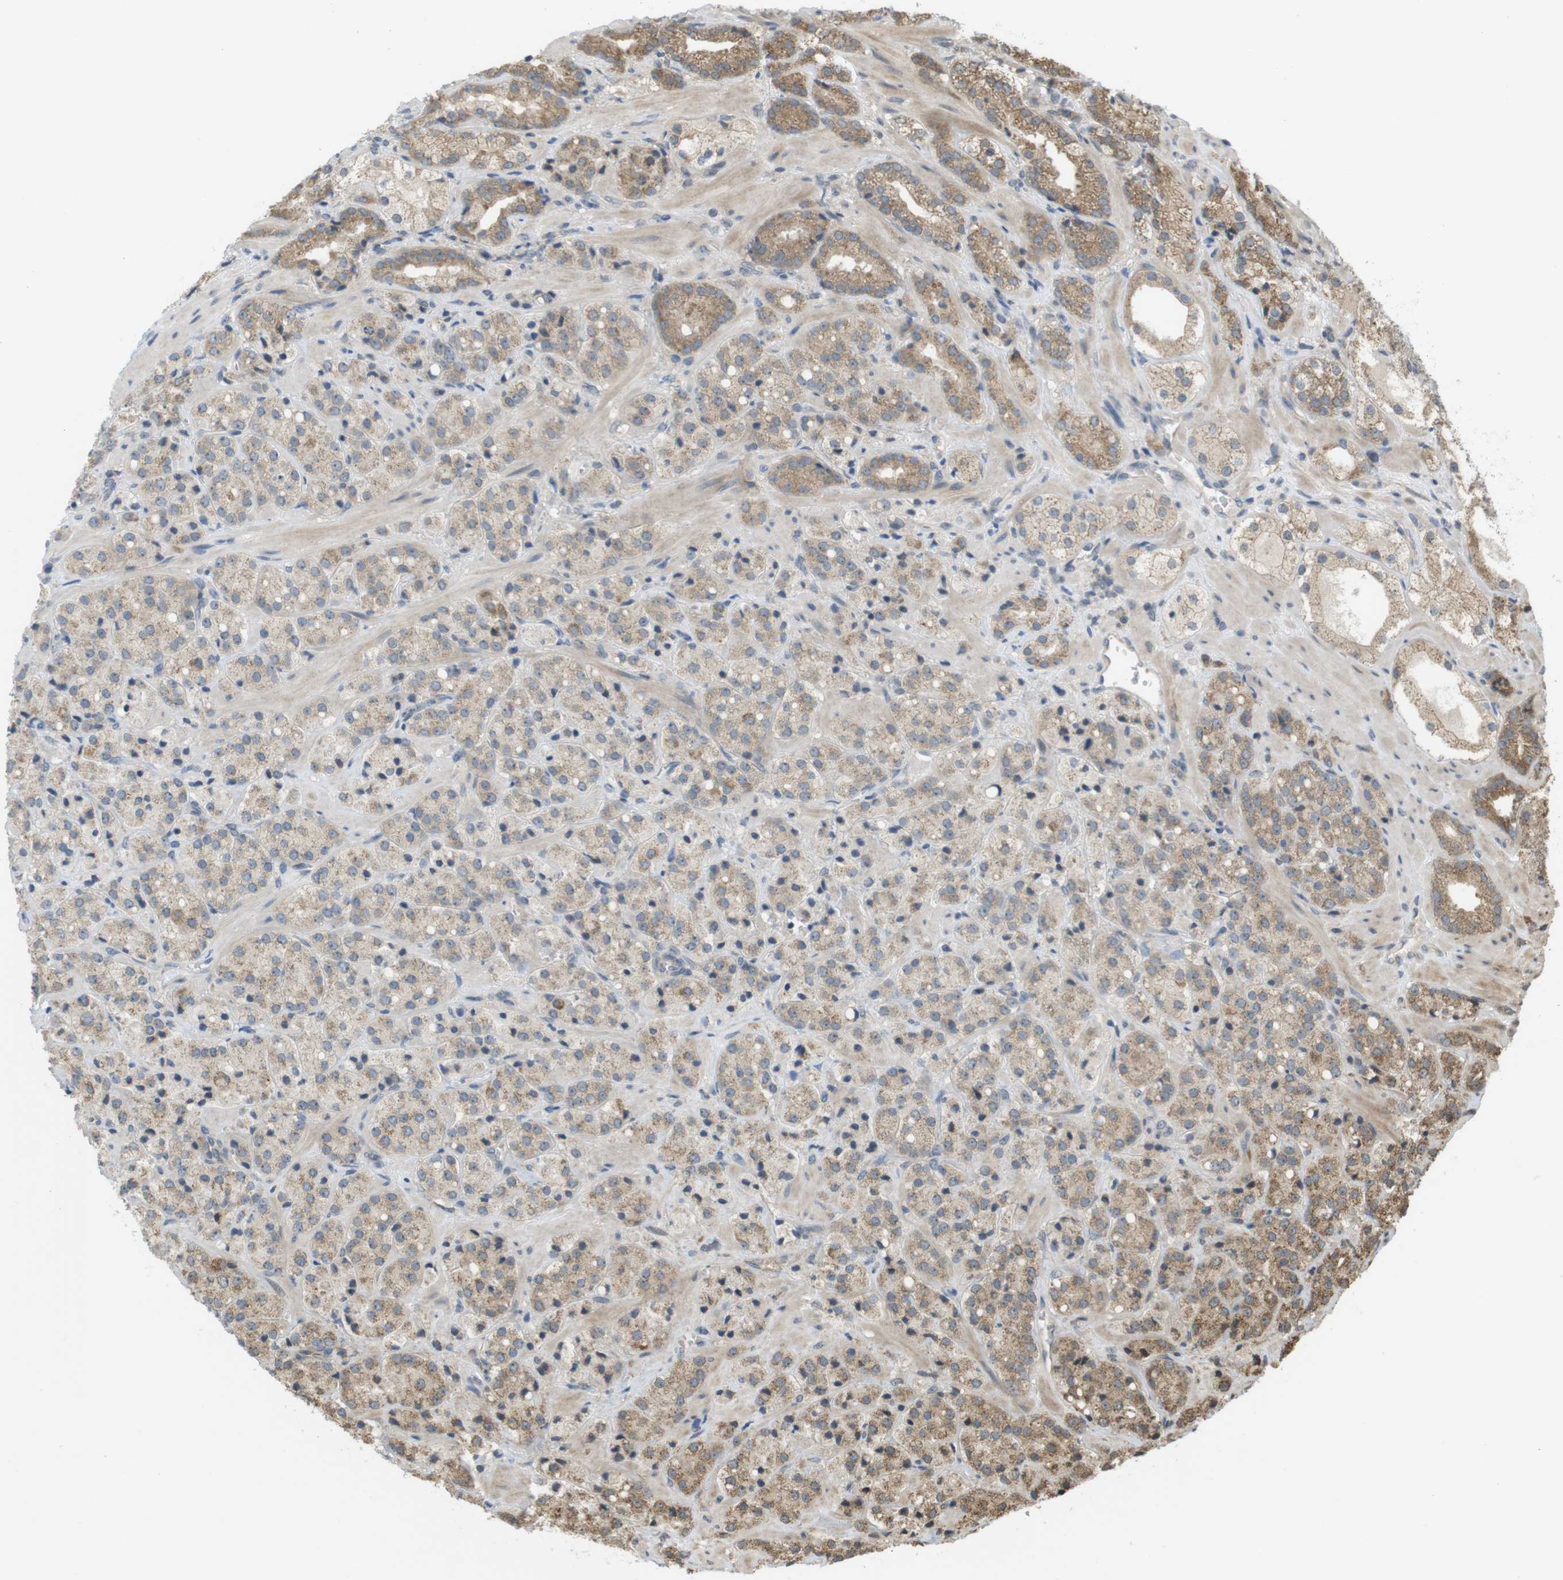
{"staining": {"intensity": "moderate", "quantity": ">75%", "location": "cytoplasmic/membranous"}, "tissue": "prostate cancer", "cell_type": "Tumor cells", "image_type": "cancer", "snomed": [{"axis": "morphology", "description": "Adenocarcinoma, High grade"}, {"axis": "topography", "description": "Prostate"}], "caption": "A micrograph showing moderate cytoplasmic/membranous staining in approximately >75% of tumor cells in prostate cancer, as visualized by brown immunohistochemical staining.", "gene": "RNF130", "patient": {"sex": "male", "age": 64}}